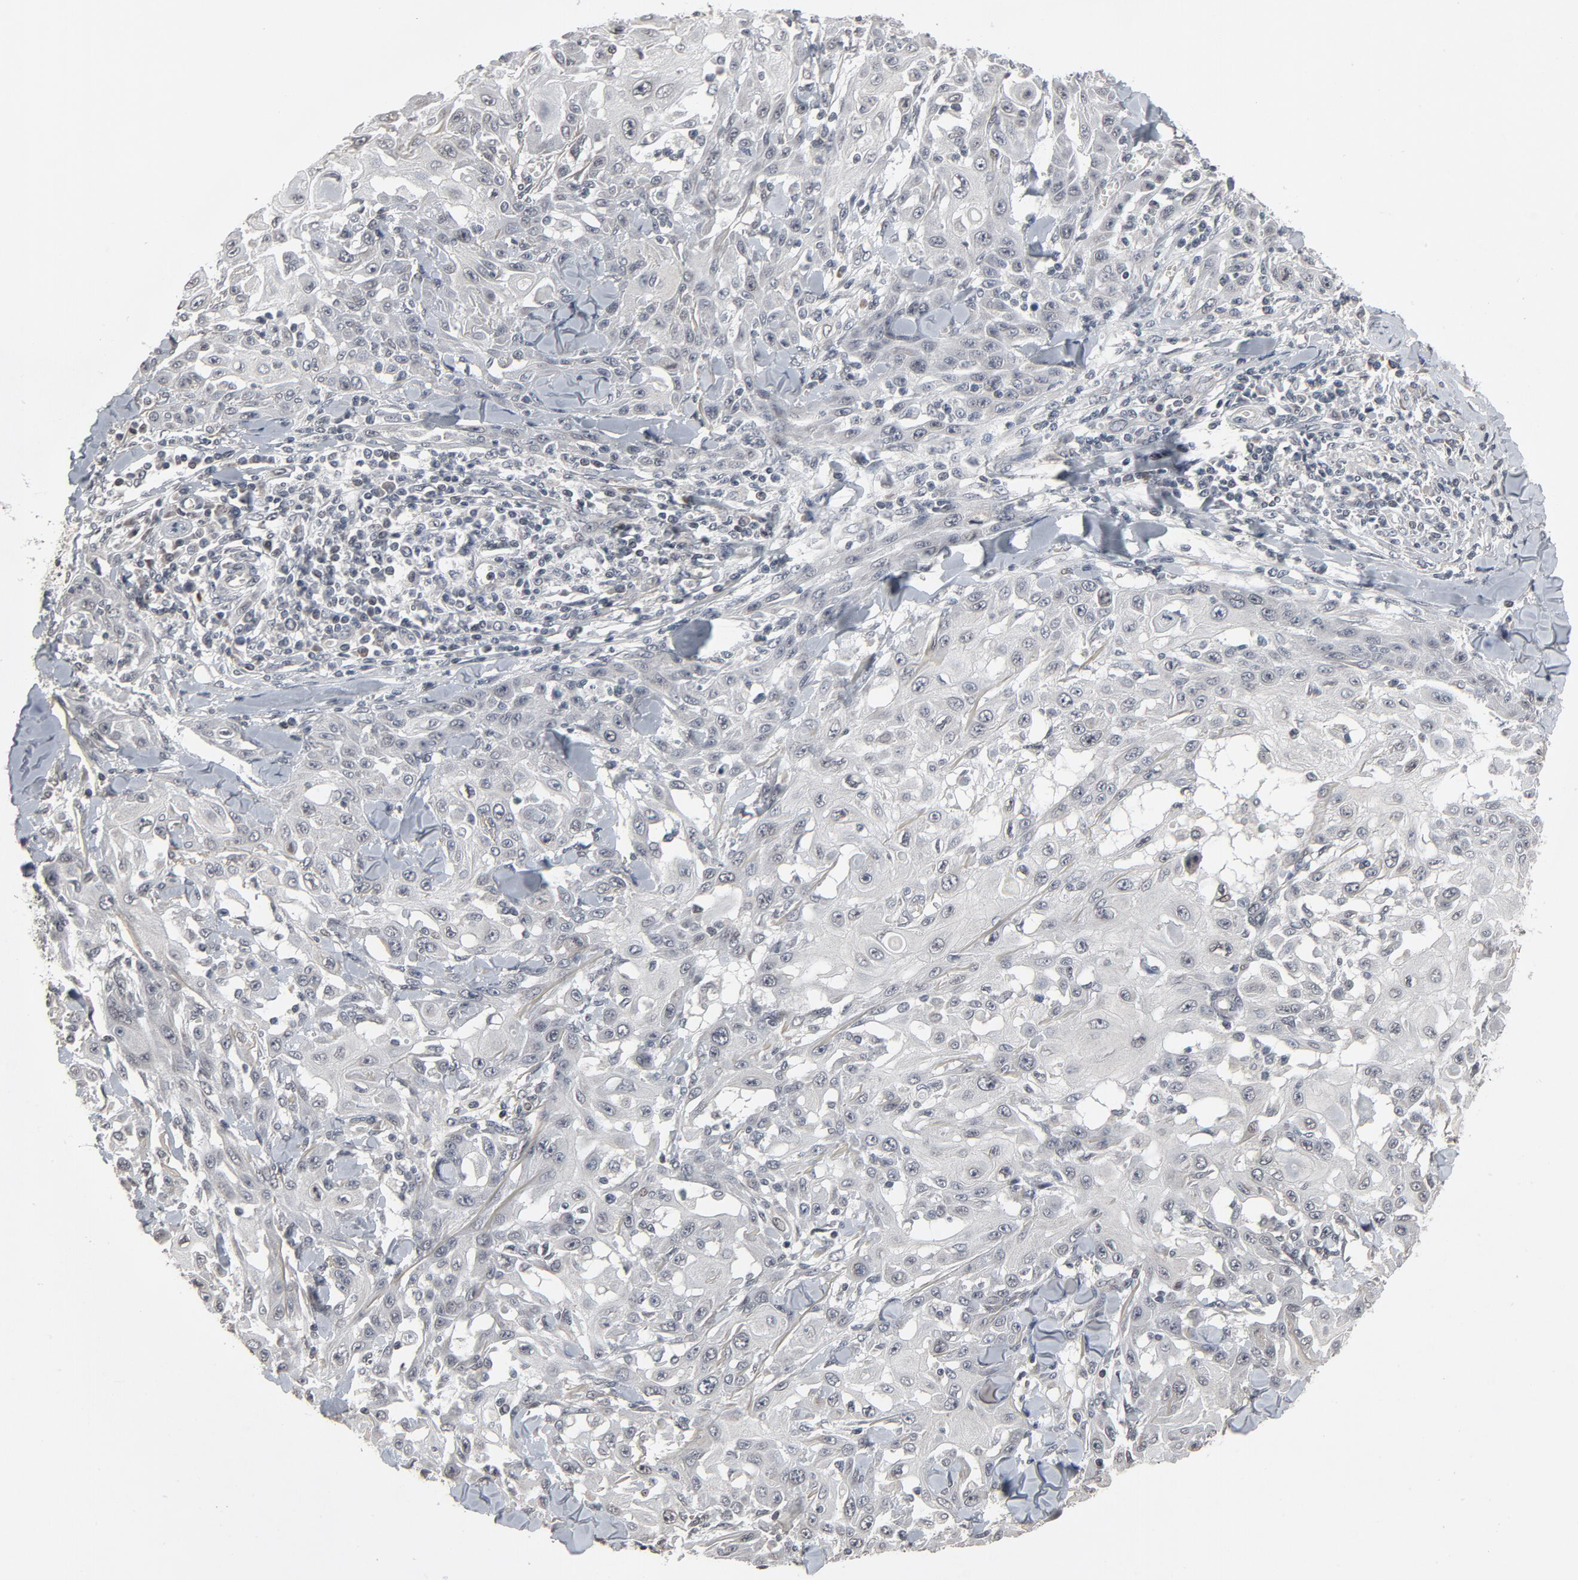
{"staining": {"intensity": "negative", "quantity": "none", "location": "none"}, "tissue": "skin cancer", "cell_type": "Tumor cells", "image_type": "cancer", "snomed": [{"axis": "morphology", "description": "Squamous cell carcinoma, NOS"}, {"axis": "topography", "description": "Skin"}], "caption": "High magnification brightfield microscopy of skin cancer (squamous cell carcinoma) stained with DAB (3,3'-diaminobenzidine) (brown) and counterstained with hematoxylin (blue): tumor cells show no significant staining.", "gene": "POM121", "patient": {"sex": "male", "age": 24}}